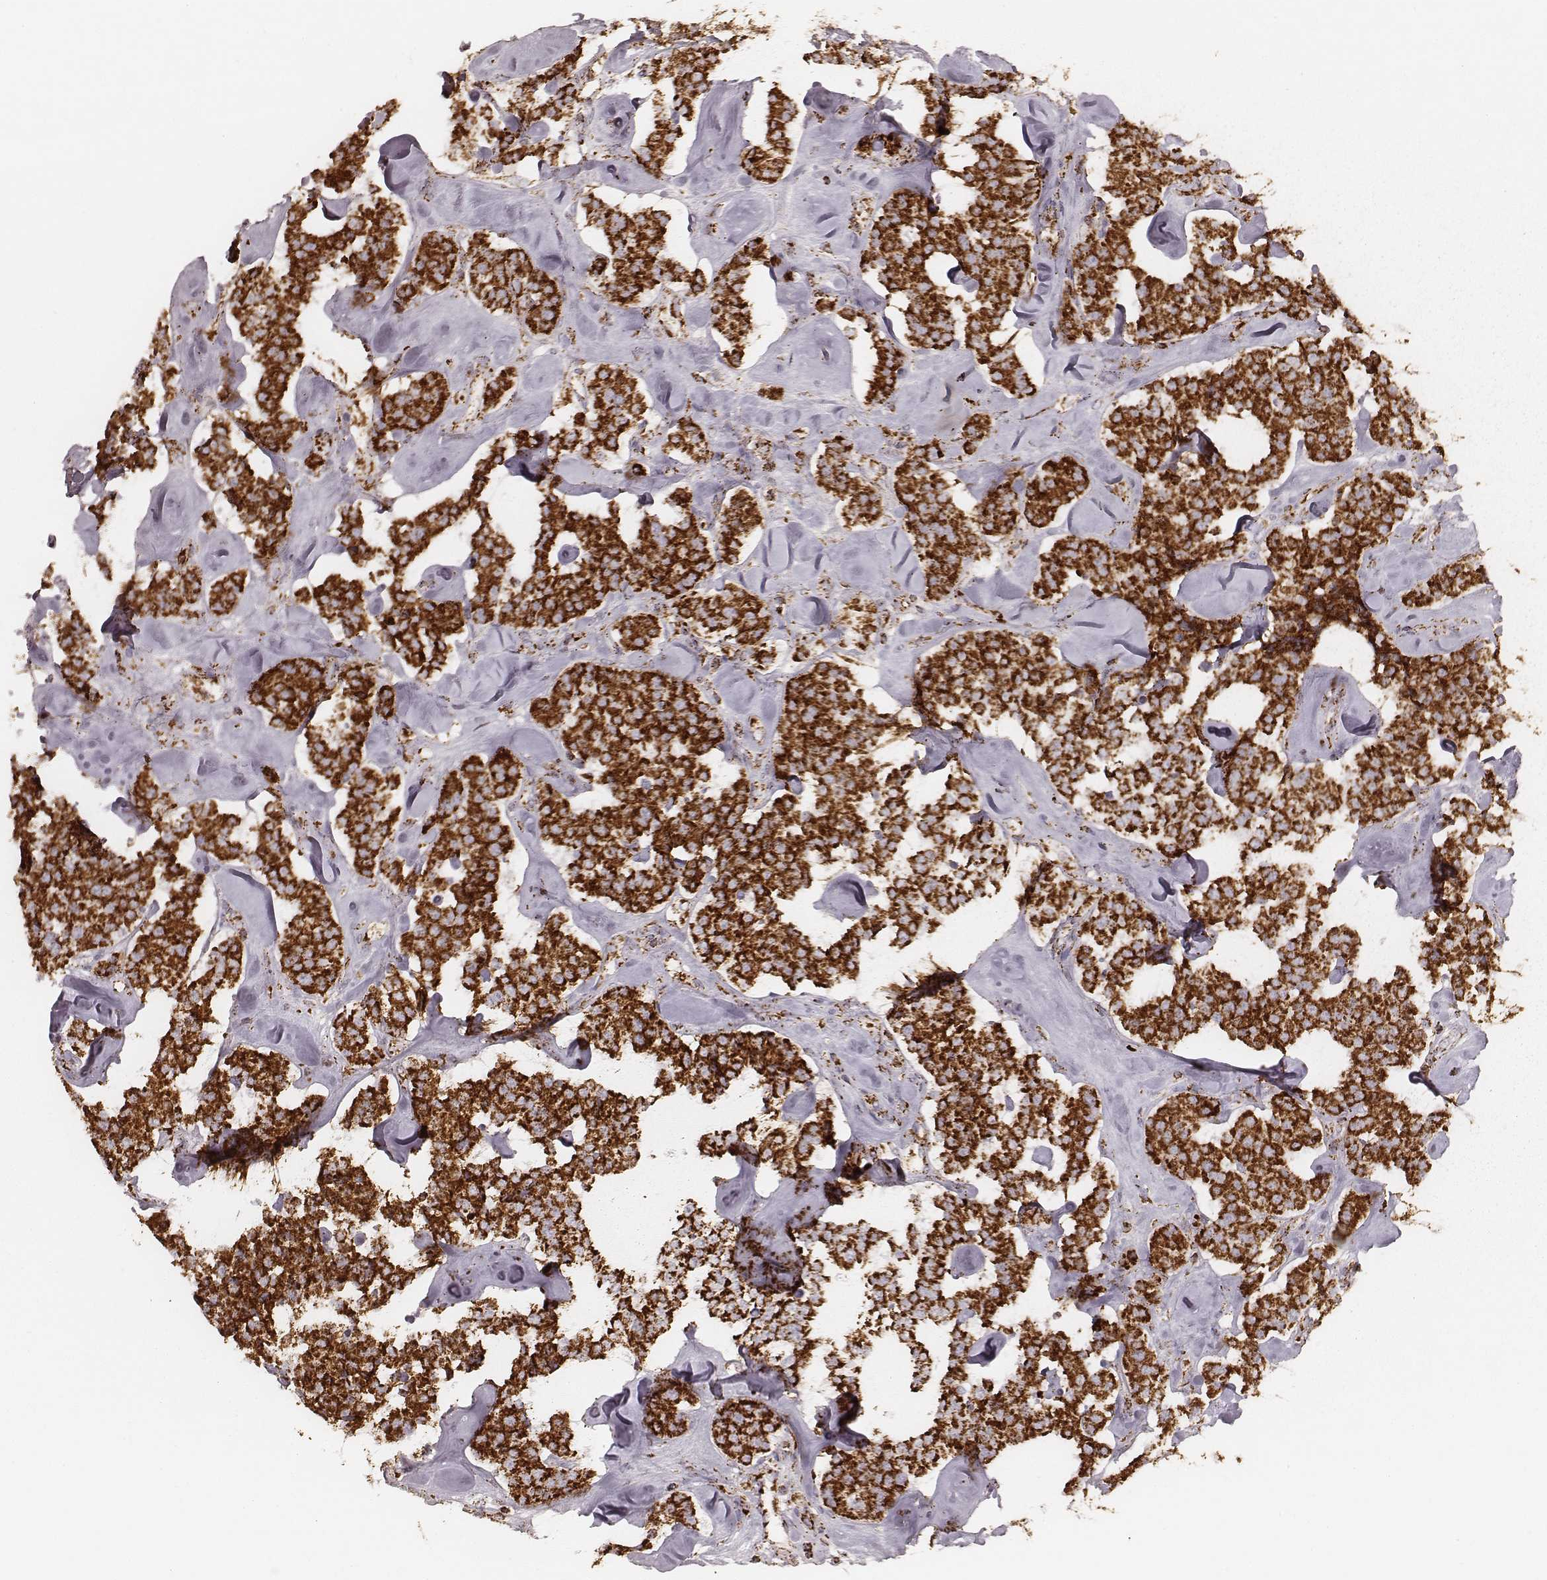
{"staining": {"intensity": "strong", "quantity": ">75%", "location": "cytoplasmic/membranous"}, "tissue": "carcinoid", "cell_type": "Tumor cells", "image_type": "cancer", "snomed": [{"axis": "morphology", "description": "Carcinoid, malignant, NOS"}, {"axis": "topography", "description": "Pancreas"}], "caption": "An image of carcinoid (malignant) stained for a protein reveals strong cytoplasmic/membranous brown staining in tumor cells. The staining was performed using DAB, with brown indicating positive protein expression. Nuclei are stained blue with hematoxylin.", "gene": "CS", "patient": {"sex": "male", "age": 41}}